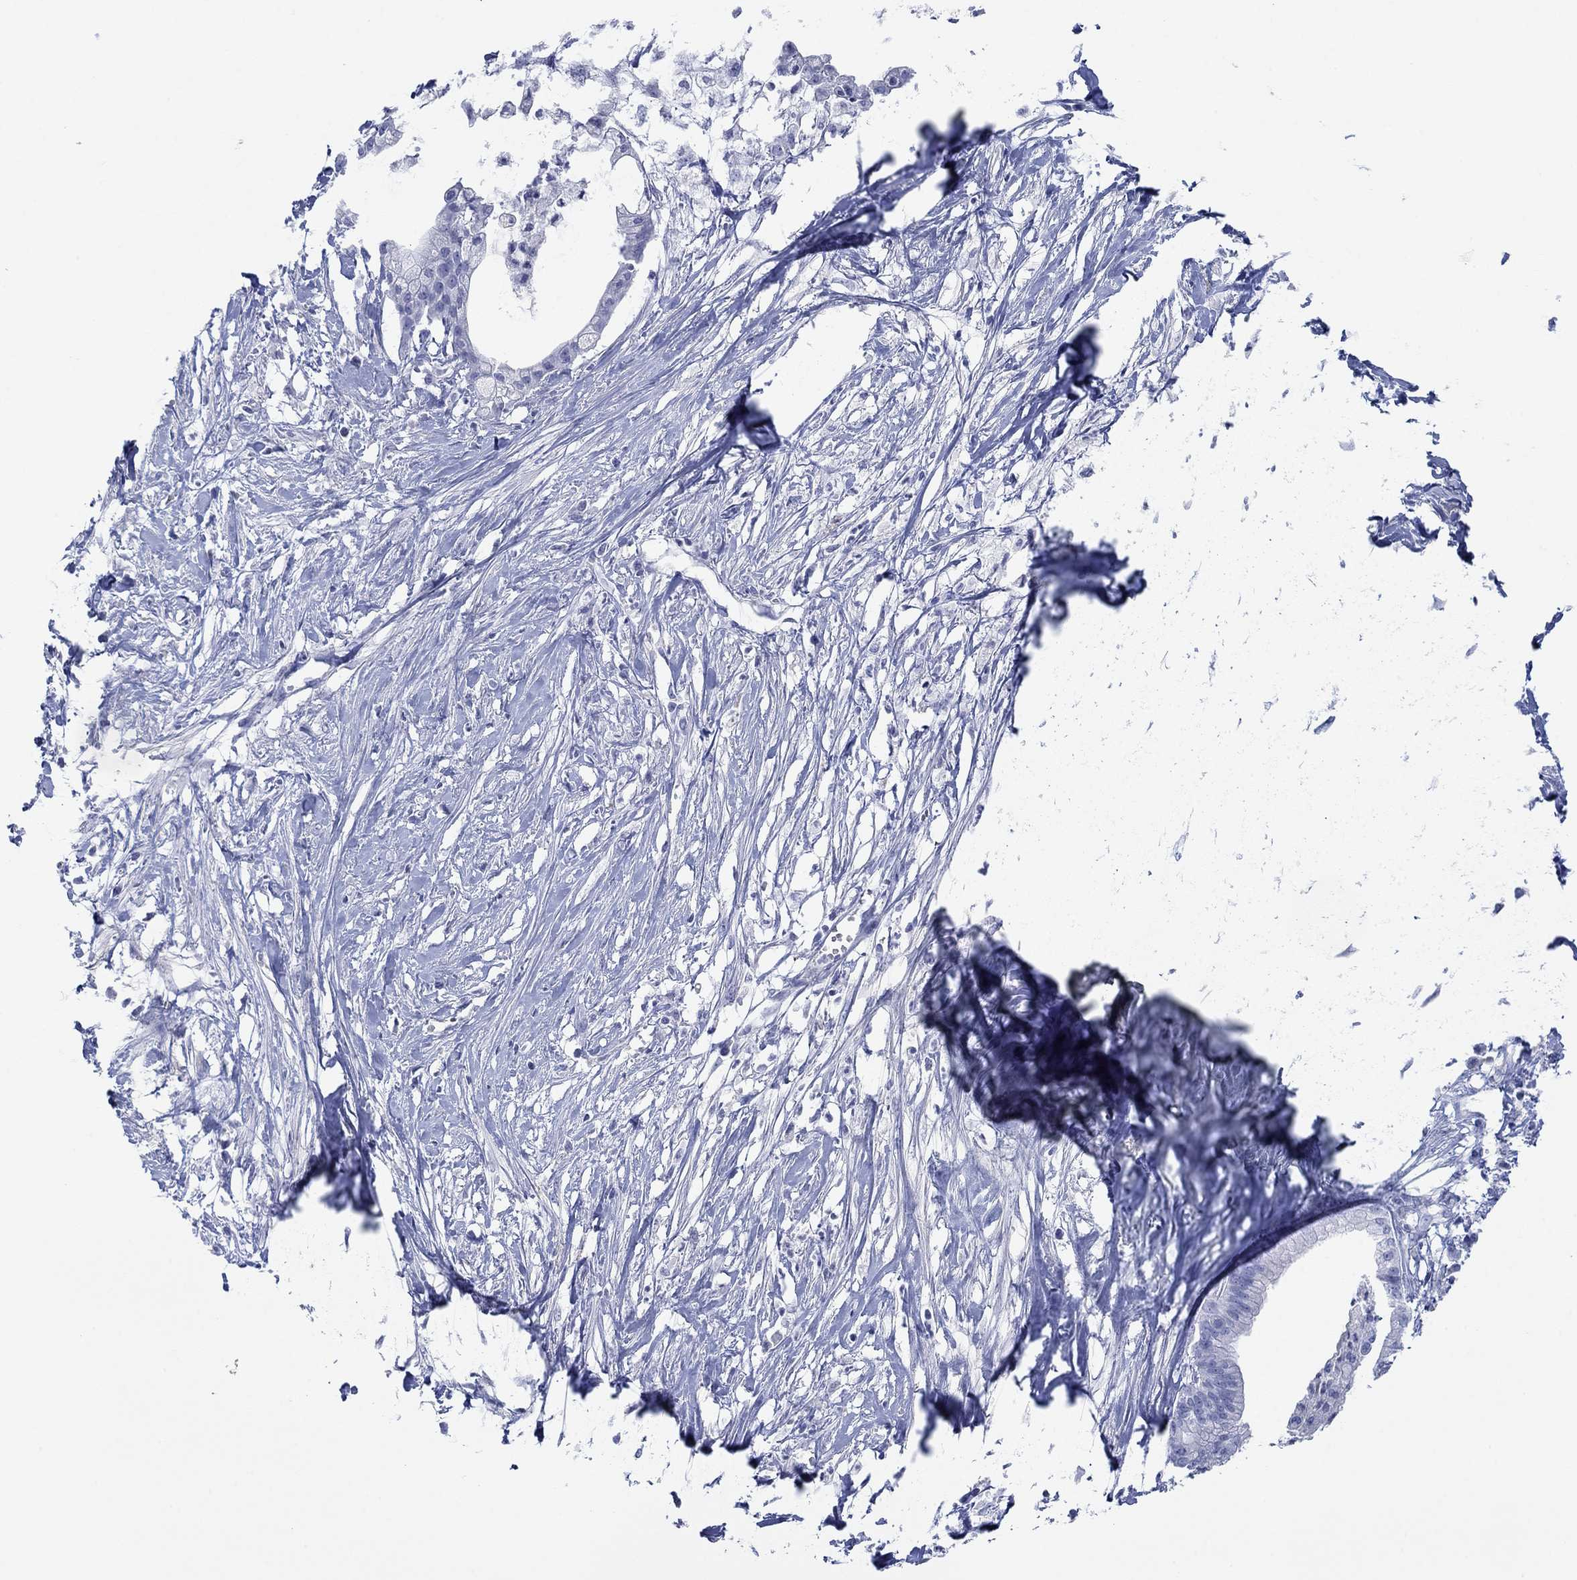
{"staining": {"intensity": "negative", "quantity": "none", "location": "none"}, "tissue": "pancreatic cancer", "cell_type": "Tumor cells", "image_type": "cancer", "snomed": [{"axis": "morphology", "description": "Normal tissue, NOS"}, {"axis": "morphology", "description": "Adenocarcinoma, NOS"}, {"axis": "topography", "description": "Pancreas"}], "caption": "This is an immunohistochemistry (IHC) image of pancreatic cancer (adenocarcinoma). There is no staining in tumor cells.", "gene": "PDYN", "patient": {"sex": "female", "age": 58}}